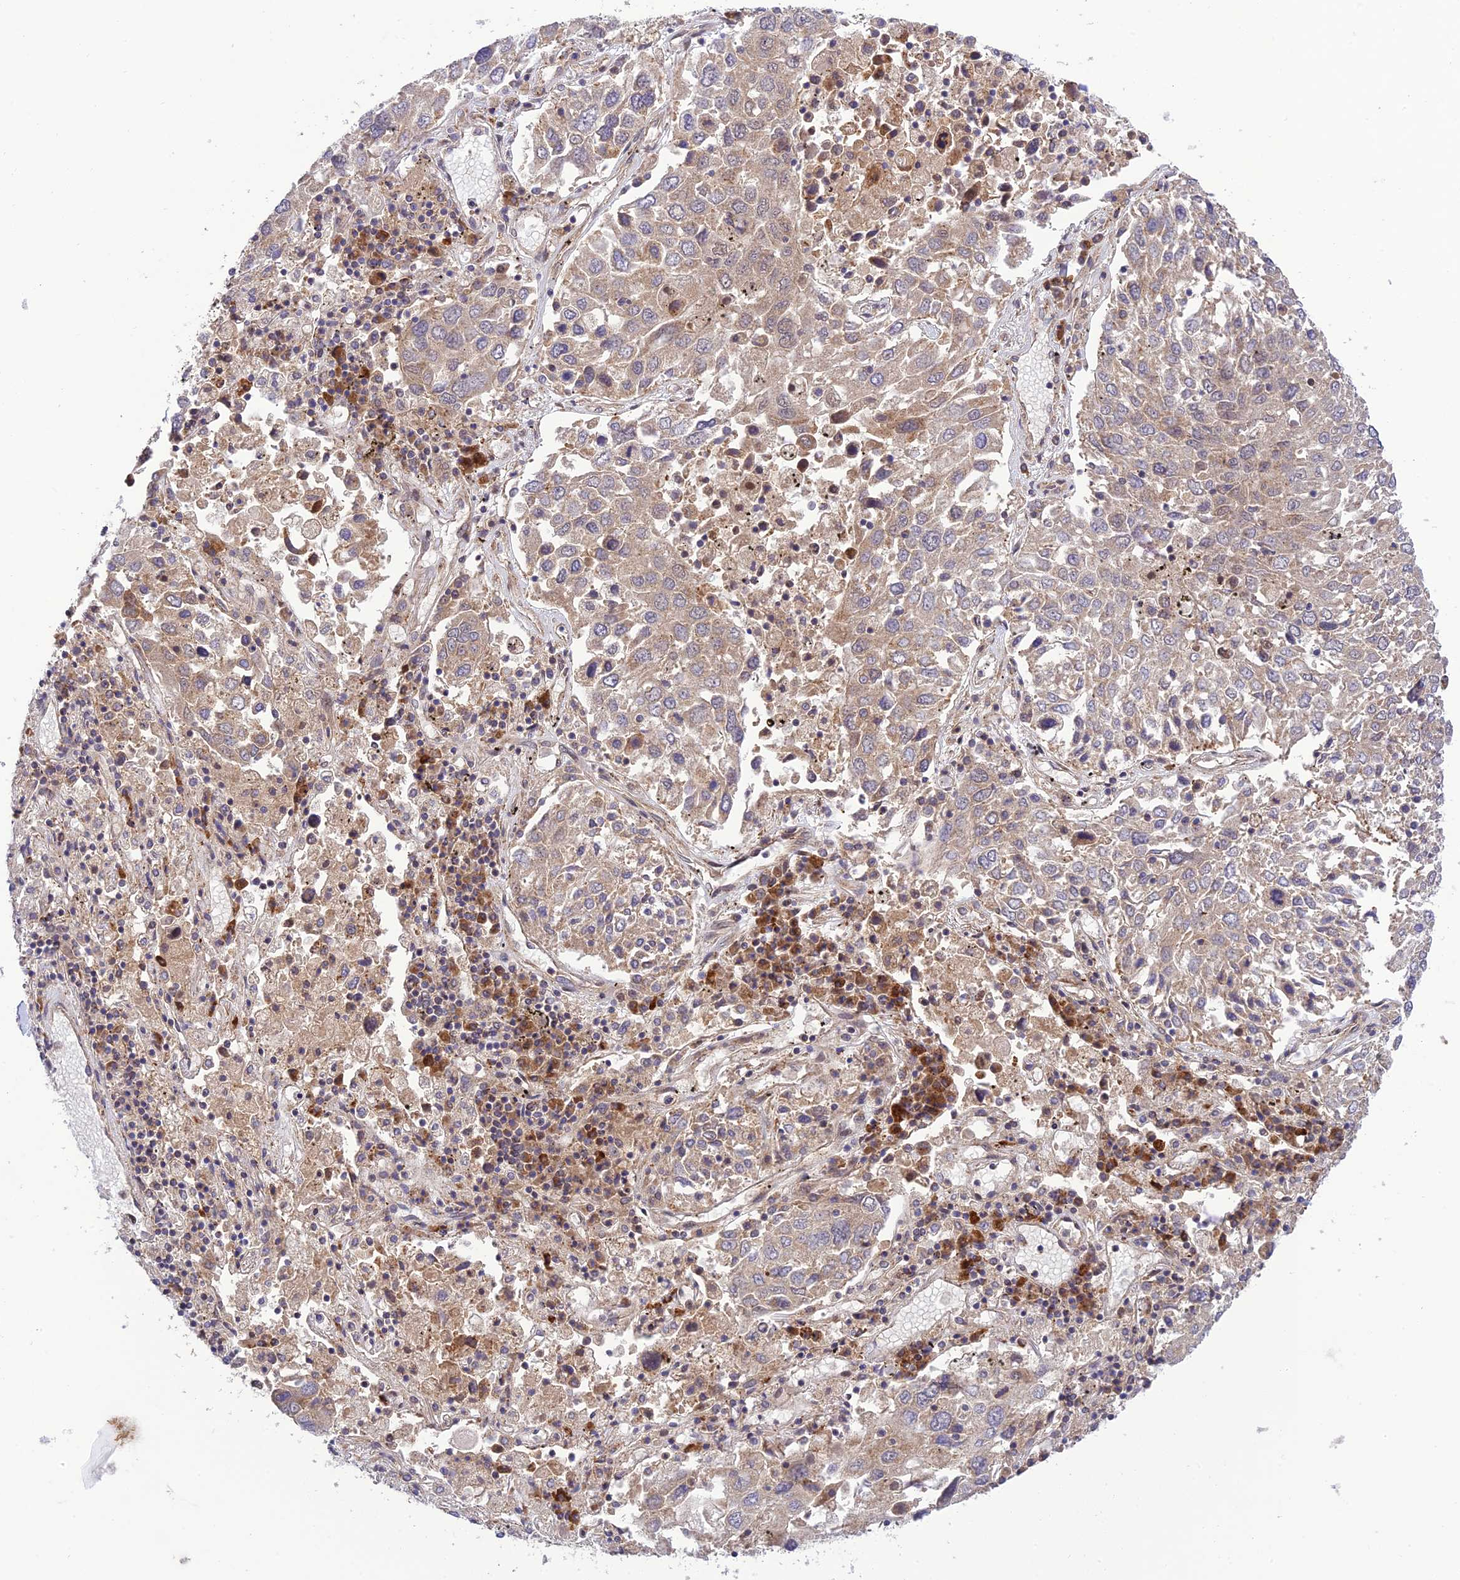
{"staining": {"intensity": "weak", "quantity": "<25%", "location": "cytoplasmic/membranous"}, "tissue": "lung cancer", "cell_type": "Tumor cells", "image_type": "cancer", "snomed": [{"axis": "morphology", "description": "Squamous cell carcinoma, NOS"}, {"axis": "topography", "description": "Lung"}], "caption": "This is an IHC micrograph of human lung cancer. There is no staining in tumor cells.", "gene": "UROS", "patient": {"sex": "male", "age": 65}}